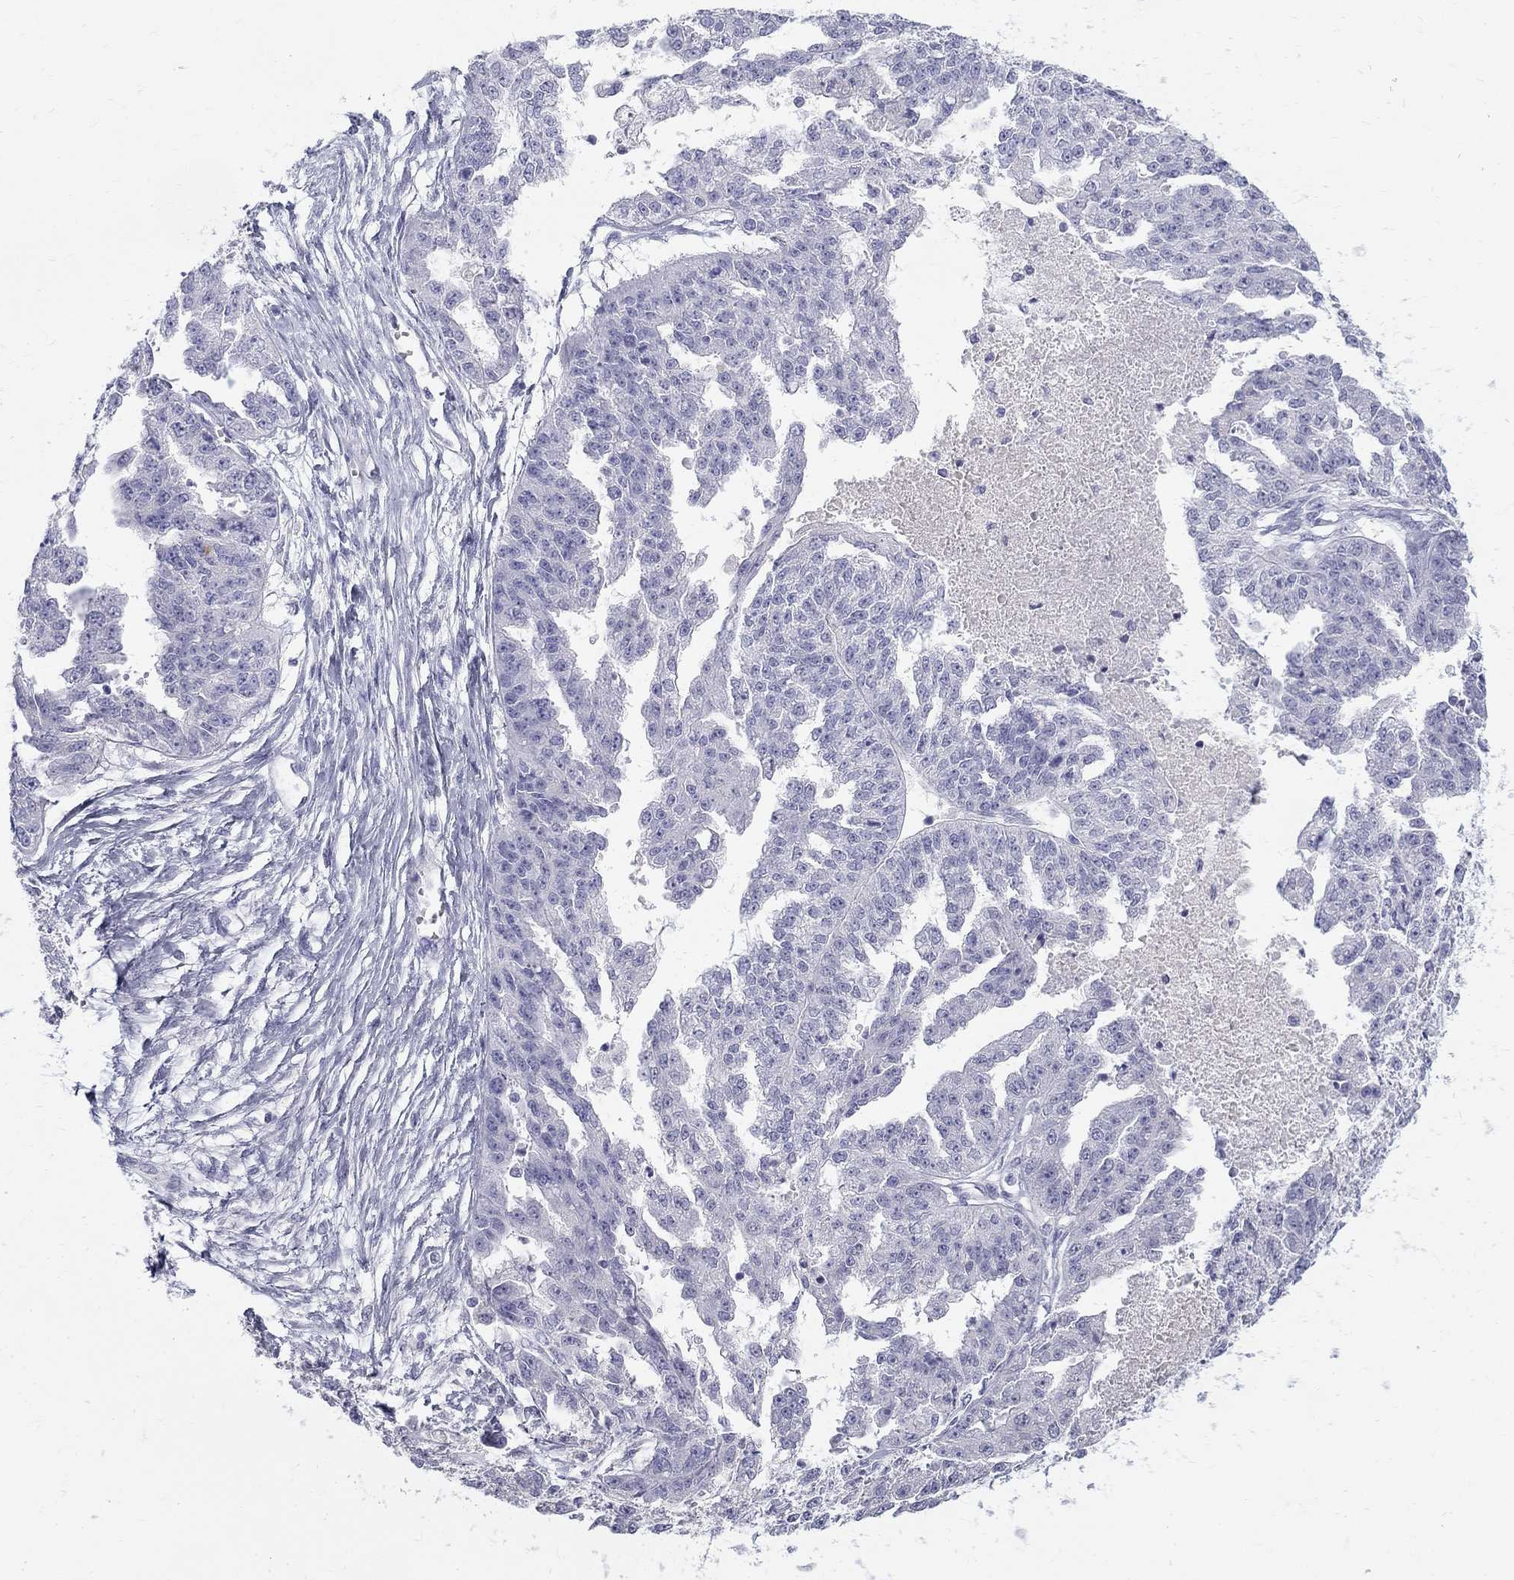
{"staining": {"intensity": "negative", "quantity": "none", "location": "none"}, "tissue": "ovarian cancer", "cell_type": "Tumor cells", "image_type": "cancer", "snomed": [{"axis": "morphology", "description": "Cystadenocarcinoma, serous, NOS"}, {"axis": "topography", "description": "Ovary"}], "caption": "Tumor cells are negative for brown protein staining in ovarian serous cystadenocarcinoma. (DAB (3,3'-diaminobenzidine) IHC visualized using brightfield microscopy, high magnification).", "gene": "MAGEB6", "patient": {"sex": "female", "age": 58}}